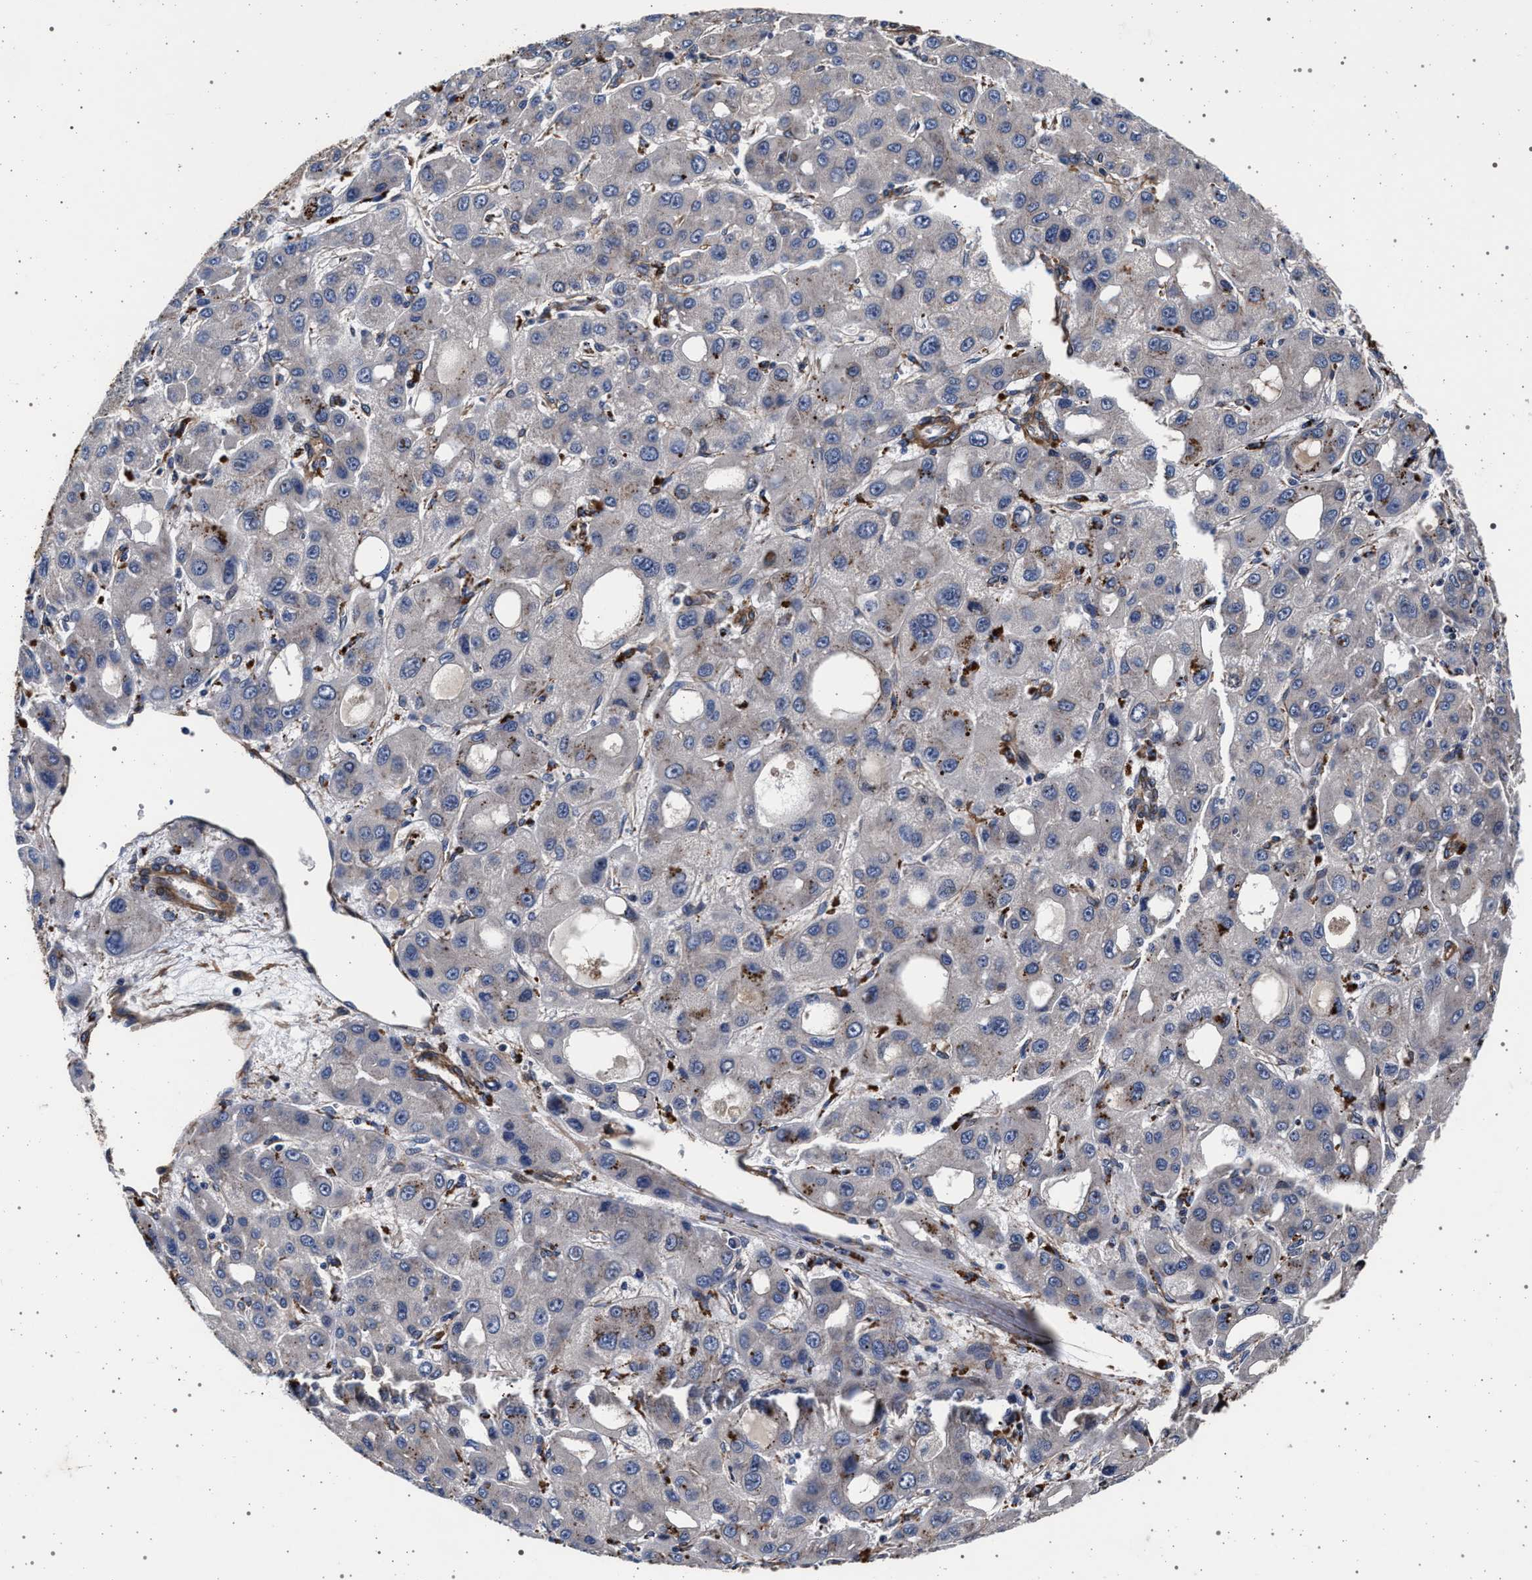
{"staining": {"intensity": "negative", "quantity": "none", "location": "none"}, "tissue": "liver cancer", "cell_type": "Tumor cells", "image_type": "cancer", "snomed": [{"axis": "morphology", "description": "Carcinoma, Hepatocellular, NOS"}, {"axis": "topography", "description": "Liver"}], "caption": "Immunohistochemistry (IHC) of liver cancer (hepatocellular carcinoma) displays no positivity in tumor cells. (Immunohistochemistry, brightfield microscopy, high magnification).", "gene": "KCNK6", "patient": {"sex": "male", "age": 55}}